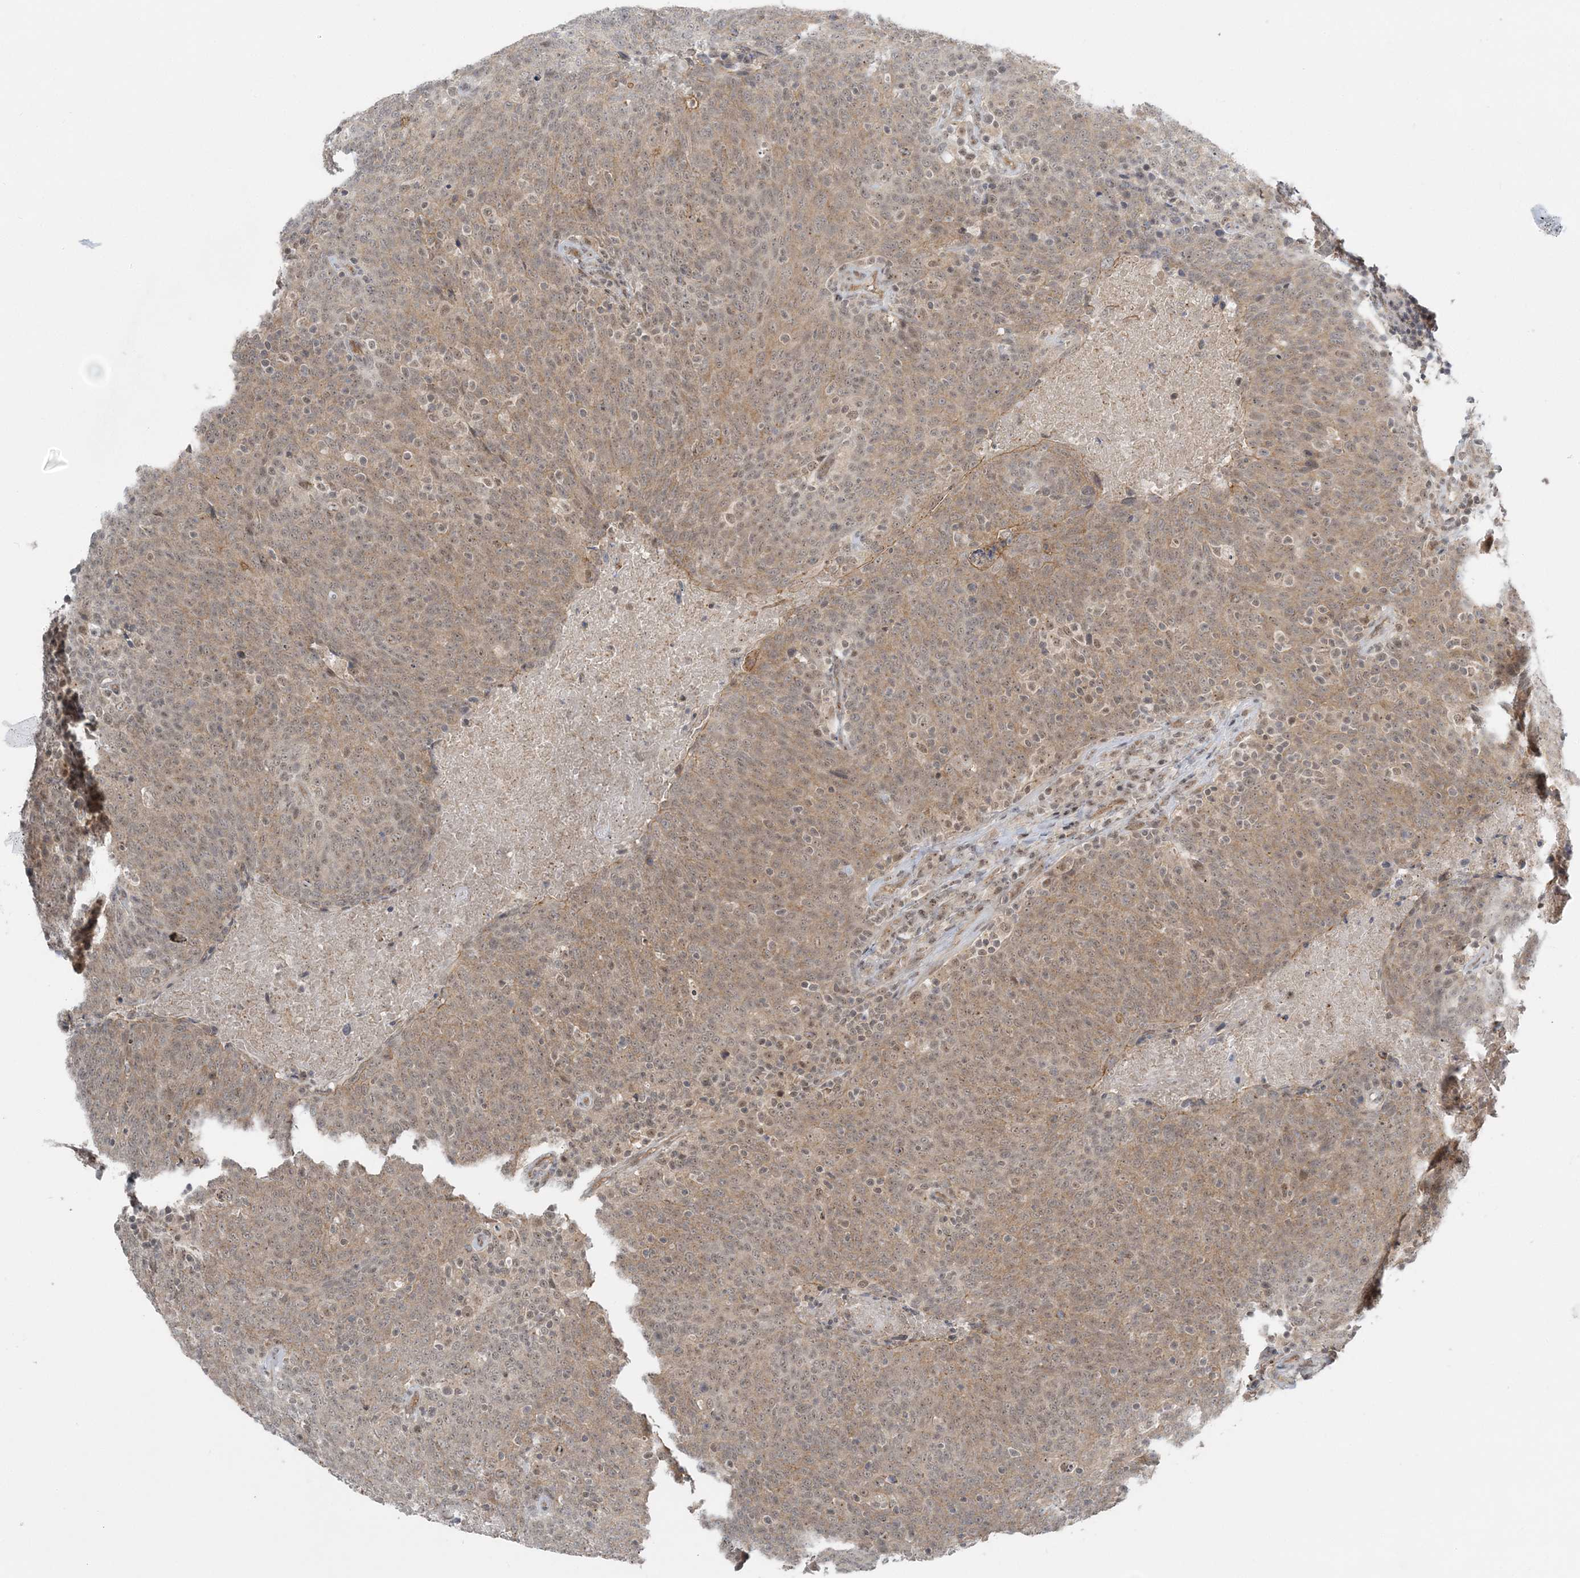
{"staining": {"intensity": "moderate", "quantity": ">75%", "location": "cytoplasmic/membranous"}, "tissue": "head and neck cancer", "cell_type": "Tumor cells", "image_type": "cancer", "snomed": [{"axis": "morphology", "description": "Squamous cell carcinoma, NOS"}, {"axis": "morphology", "description": "Squamous cell carcinoma, metastatic, NOS"}, {"axis": "topography", "description": "Lymph node"}, {"axis": "topography", "description": "Head-Neck"}], "caption": "The immunohistochemical stain labels moderate cytoplasmic/membranous staining in tumor cells of head and neck cancer tissue.", "gene": "ATP11A", "patient": {"sex": "male", "age": 62}}